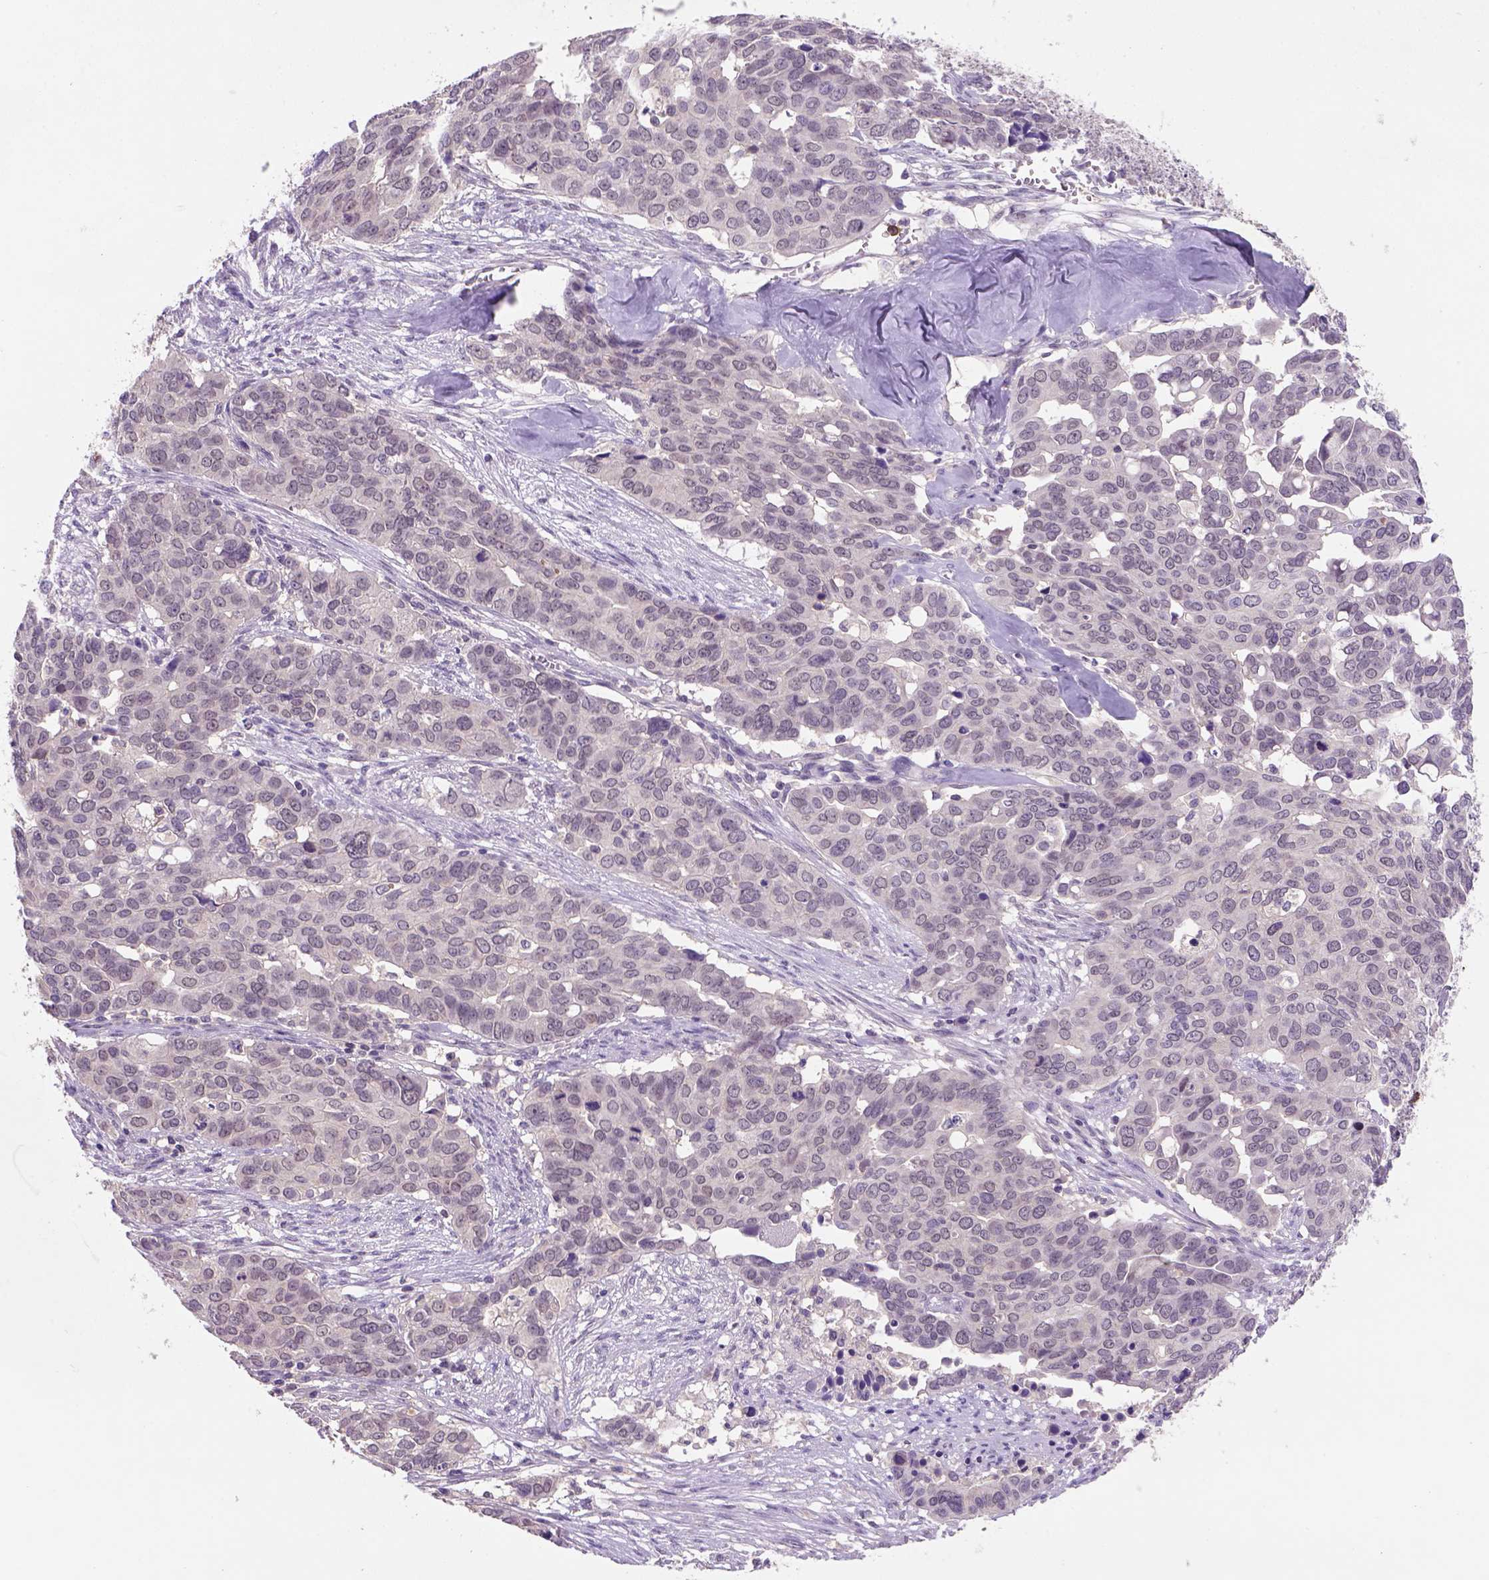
{"staining": {"intensity": "weak", "quantity": ">75%", "location": "cytoplasmic/membranous,nuclear"}, "tissue": "ovarian cancer", "cell_type": "Tumor cells", "image_type": "cancer", "snomed": [{"axis": "morphology", "description": "Carcinoma, endometroid"}, {"axis": "topography", "description": "Ovary"}], "caption": "A brown stain labels weak cytoplasmic/membranous and nuclear staining of a protein in ovarian cancer tumor cells.", "gene": "SCML4", "patient": {"sex": "female", "age": 78}}